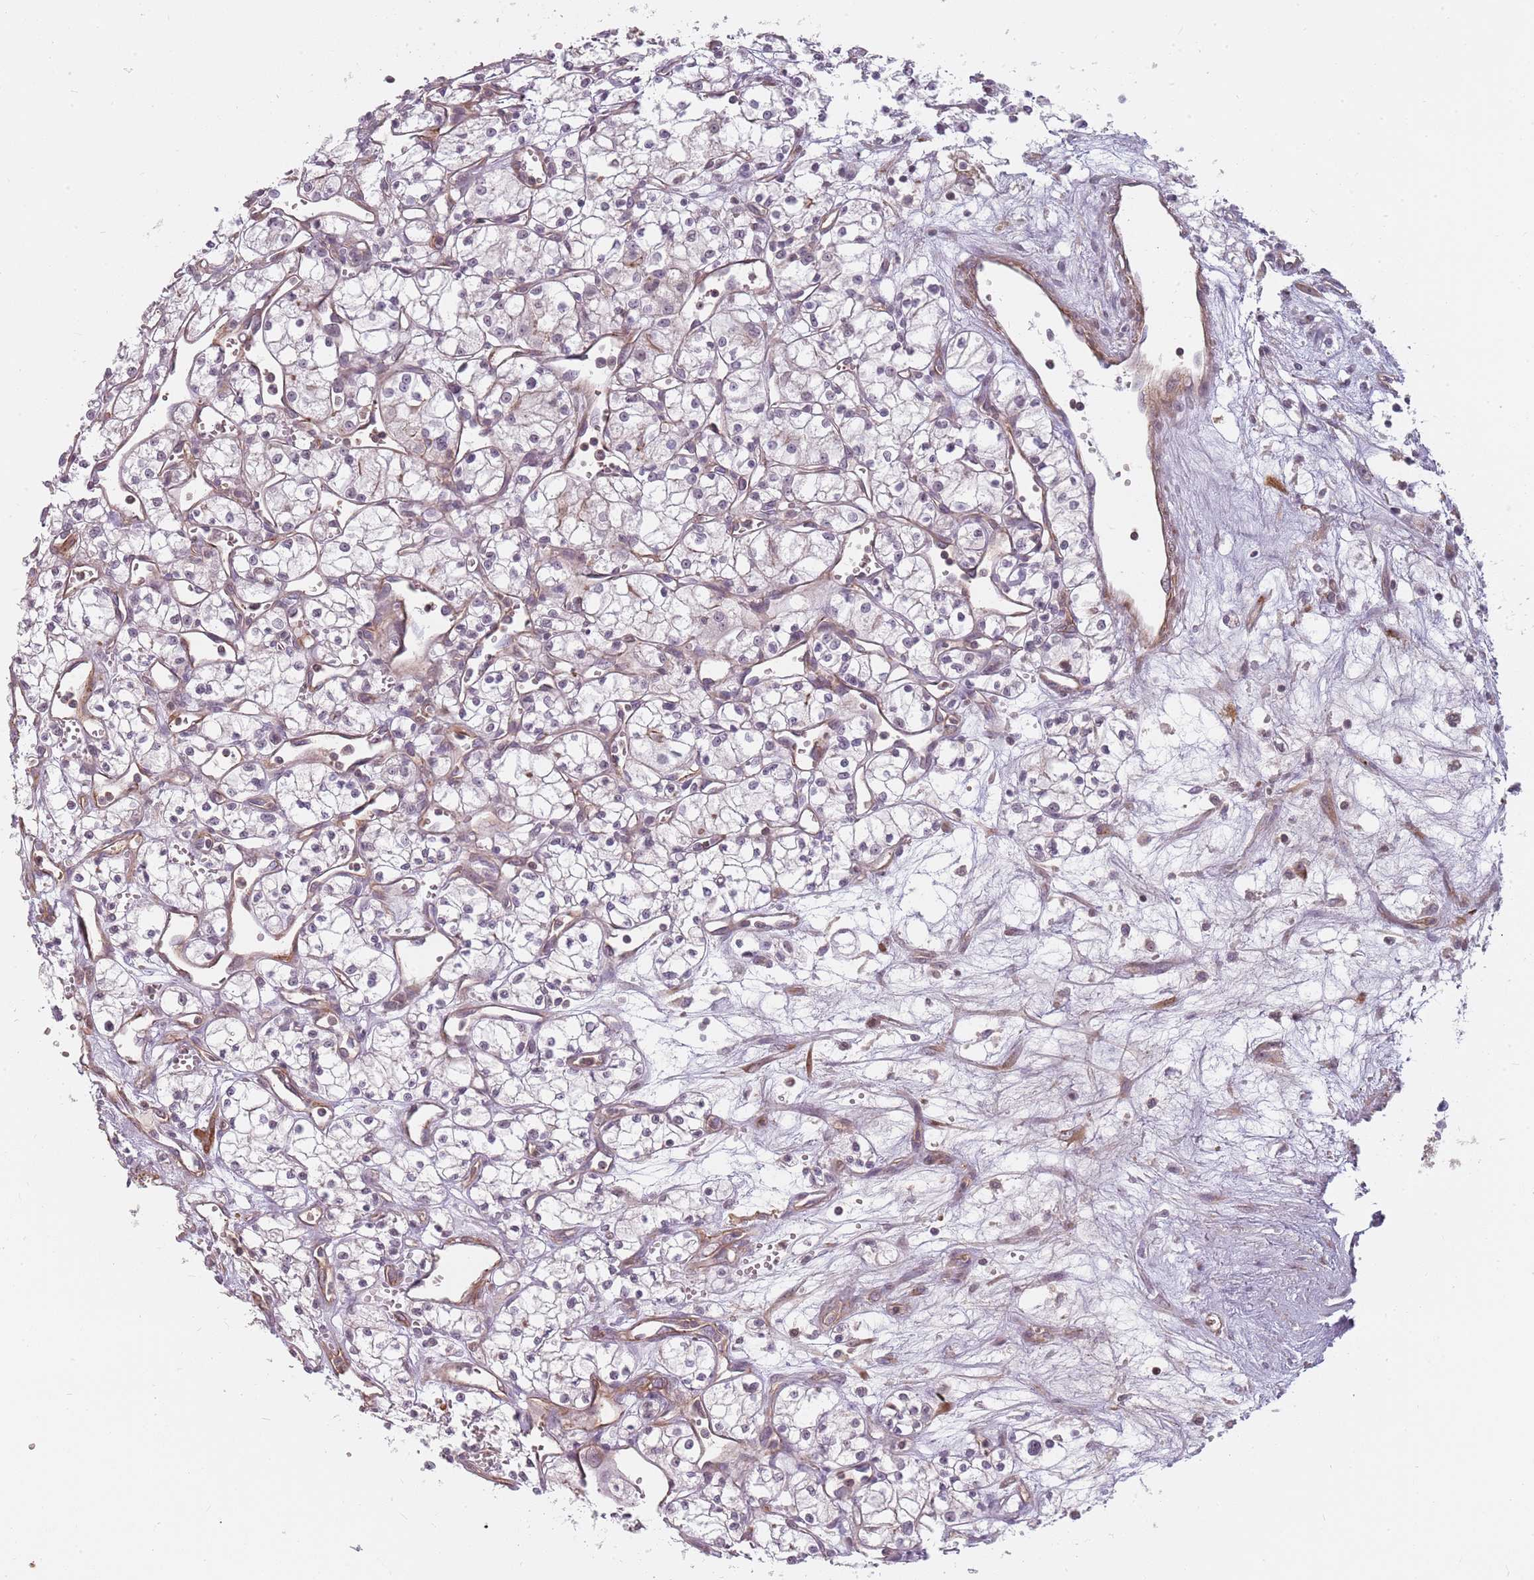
{"staining": {"intensity": "negative", "quantity": "none", "location": "none"}, "tissue": "renal cancer", "cell_type": "Tumor cells", "image_type": "cancer", "snomed": [{"axis": "morphology", "description": "Adenocarcinoma, NOS"}, {"axis": "topography", "description": "Kidney"}], "caption": "An image of human adenocarcinoma (renal) is negative for staining in tumor cells.", "gene": "PPP1R14C", "patient": {"sex": "male", "age": 59}}